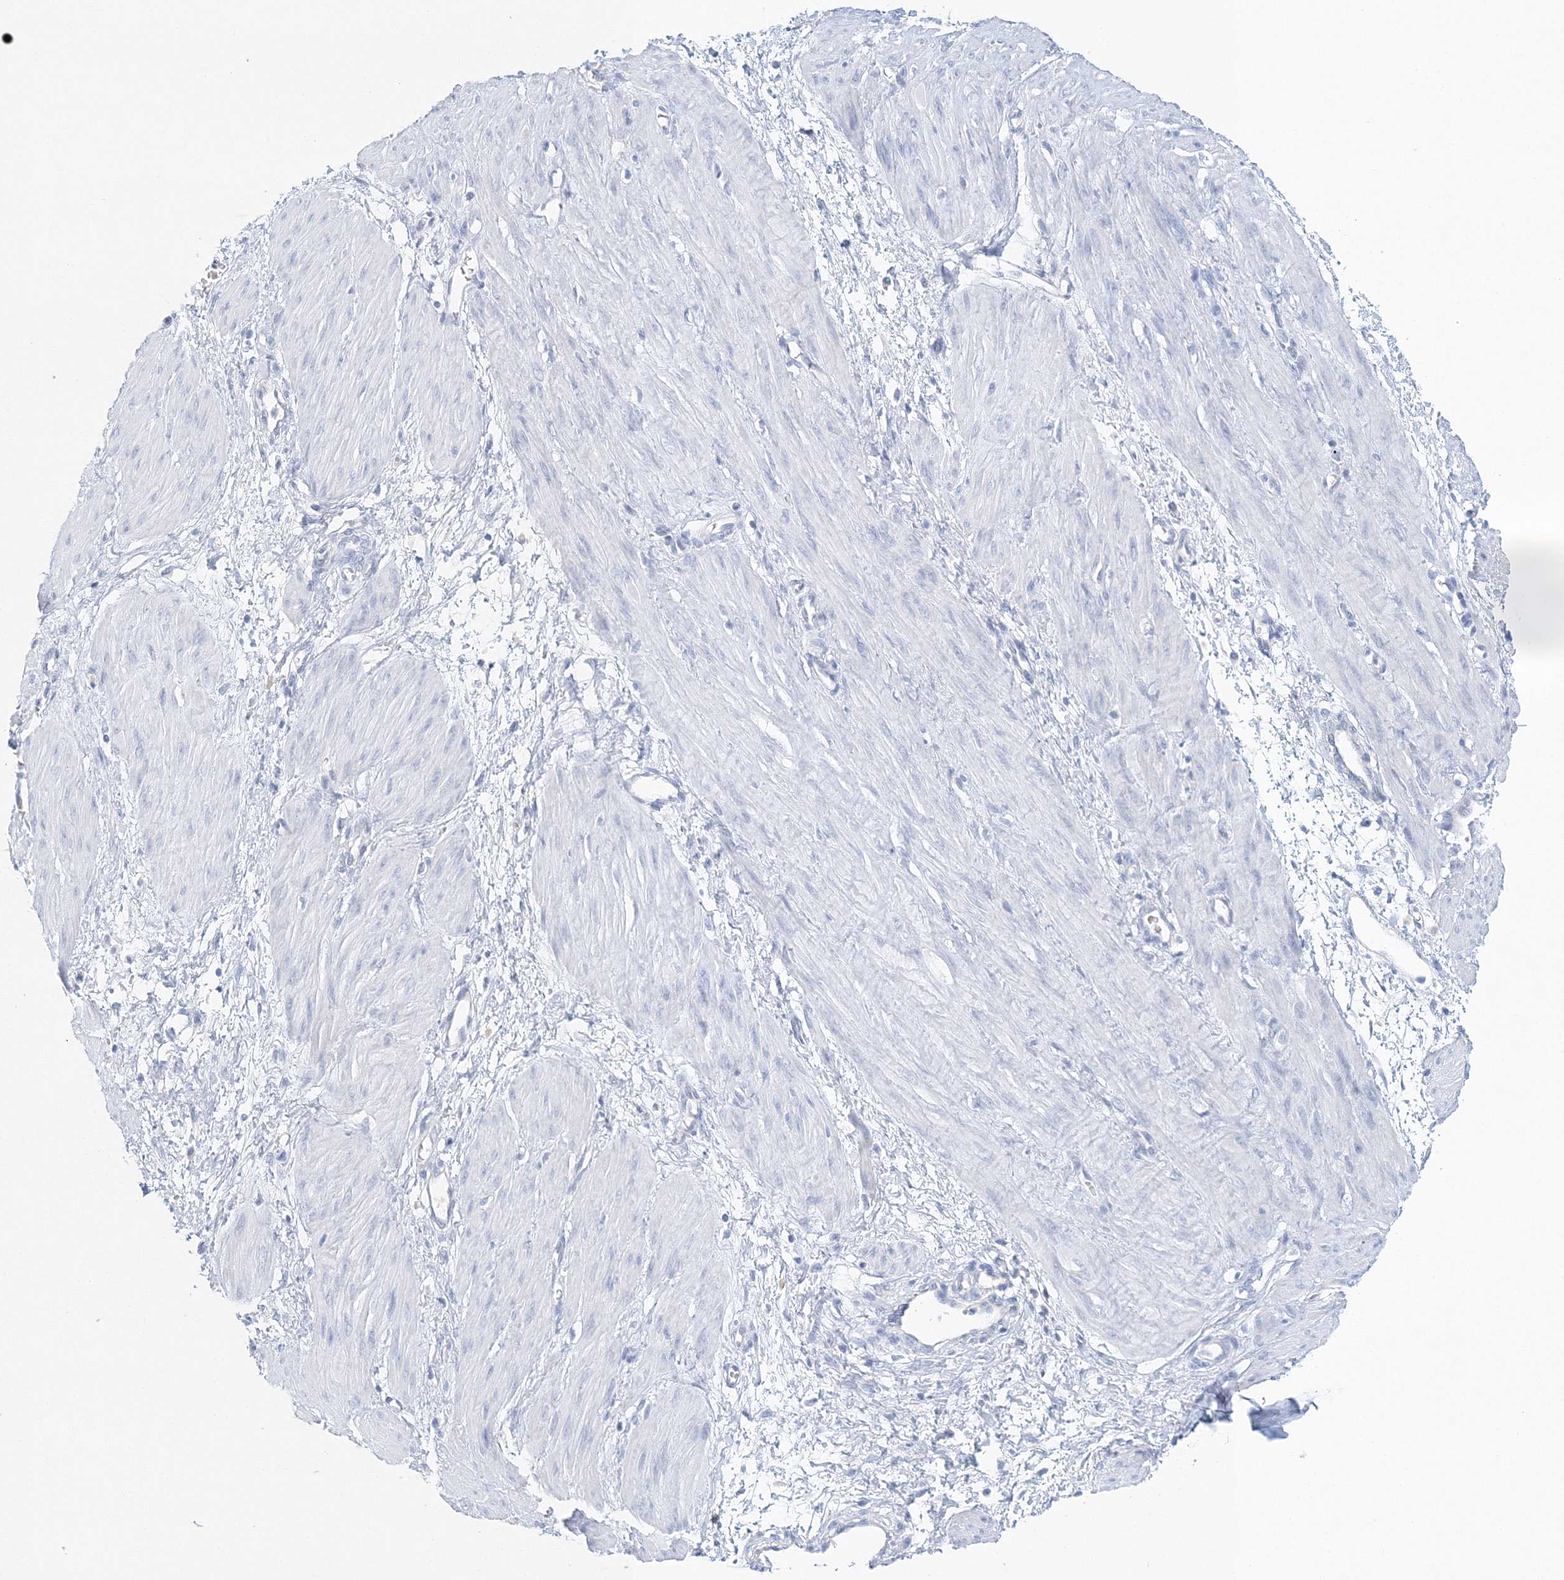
{"staining": {"intensity": "negative", "quantity": "none", "location": "none"}, "tissue": "smooth muscle", "cell_type": "Smooth muscle cells", "image_type": "normal", "snomed": [{"axis": "morphology", "description": "Normal tissue, NOS"}, {"axis": "topography", "description": "Endometrium"}], "caption": "Smooth muscle cells are negative for brown protein staining in normal smooth muscle. Brightfield microscopy of immunohistochemistry (IHC) stained with DAB (brown) and hematoxylin (blue), captured at high magnification.", "gene": "VILL", "patient": {"sex": "female", "age": 33}}